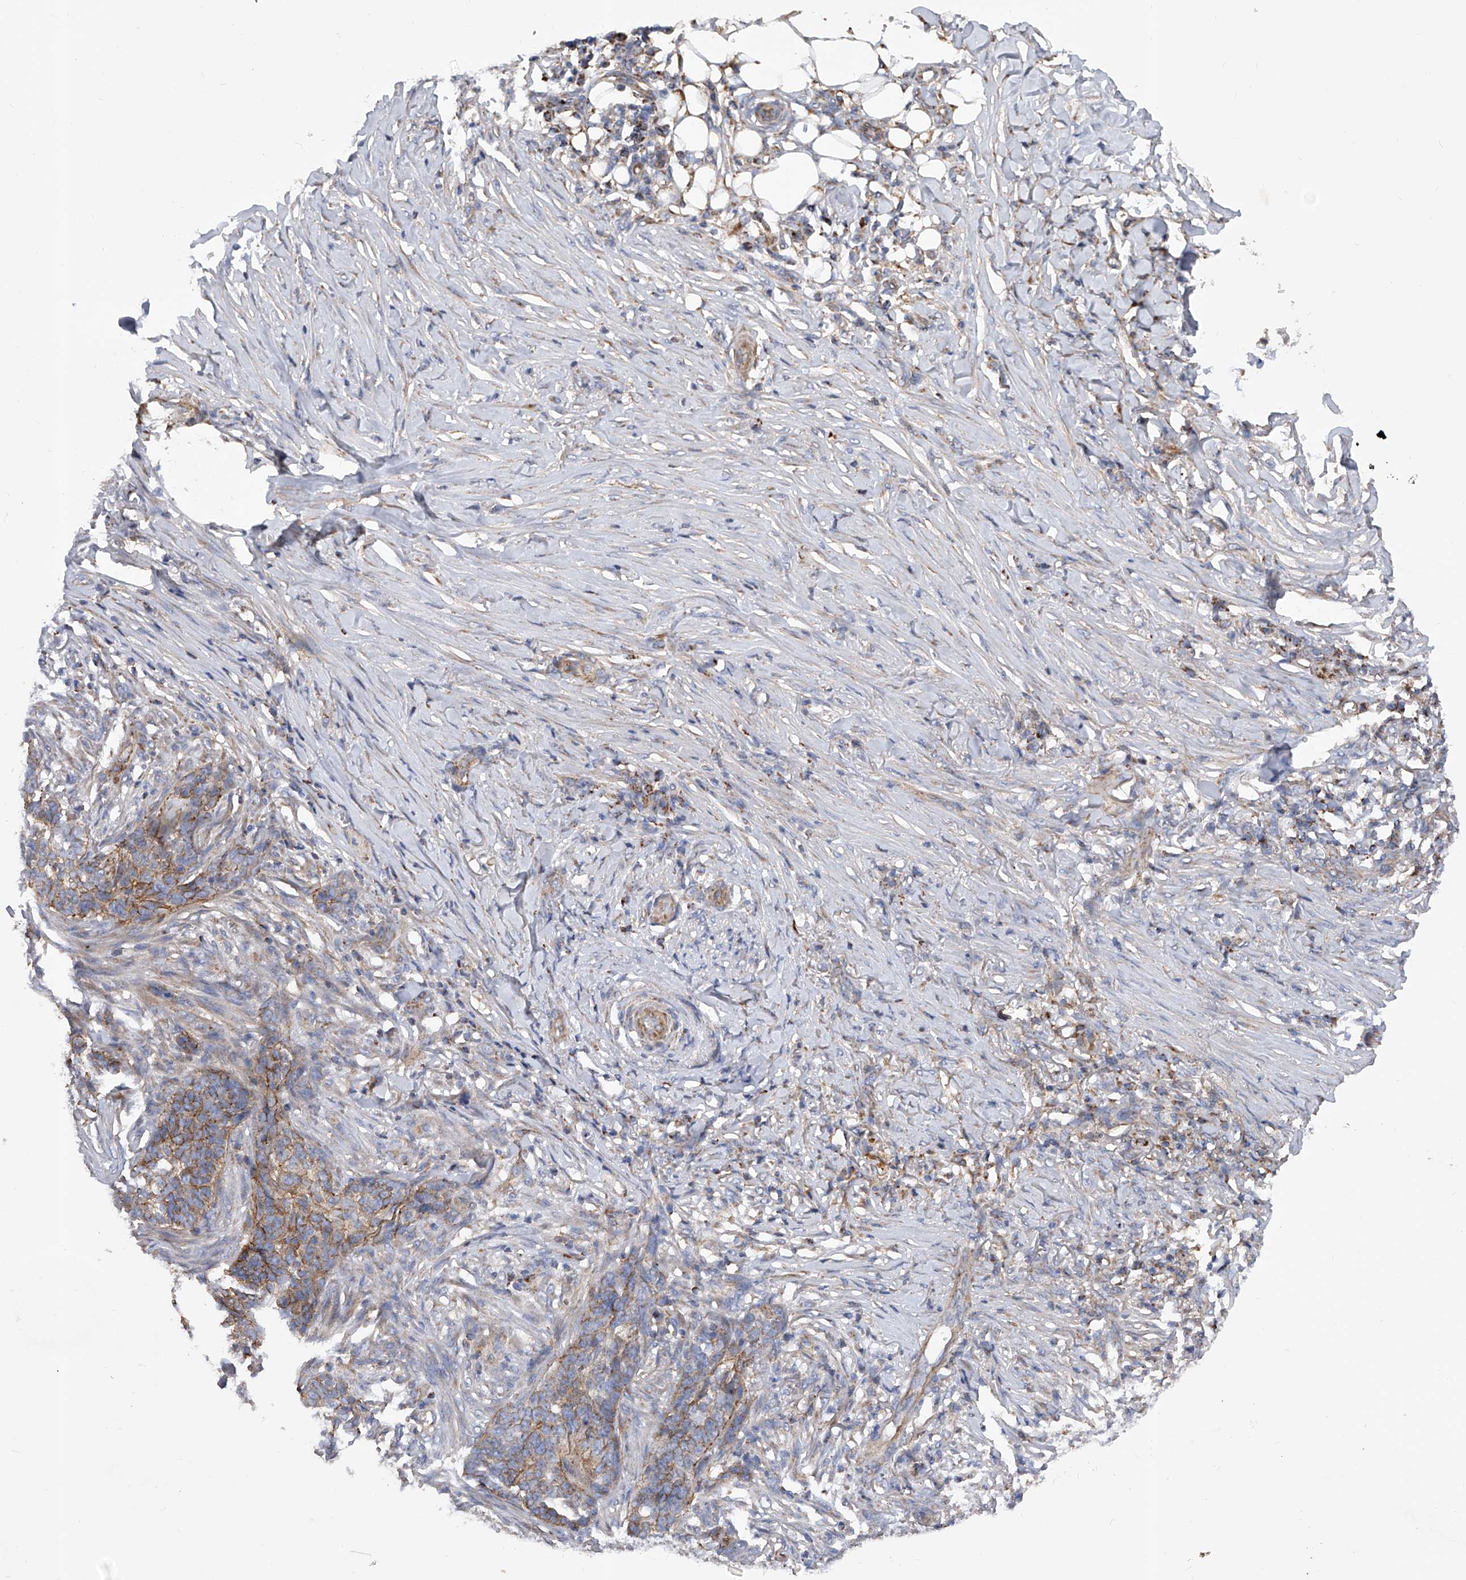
{"staining": {"intensity": "moderate", "quantity": ">75%", "location": "cytoplasmic/membranous"}, "tissue": "skin cancer", "cell_type": "Tumor cells", "image_type": "cancer", "snomed": [{"axis": "morphology", "description": "Basal cell carcinoma"}, {"axis": "topography", "description": "Skin"}], "caption": "High-power microscopy captured an immunohistochemistry (IHC) image of skin cancer, revealing moderate cytoplasmic/membranous positivity in approximately >75% of tumor cells.", "gene": "PDSS2", "patient": {"sex": "male", "age": 85}}